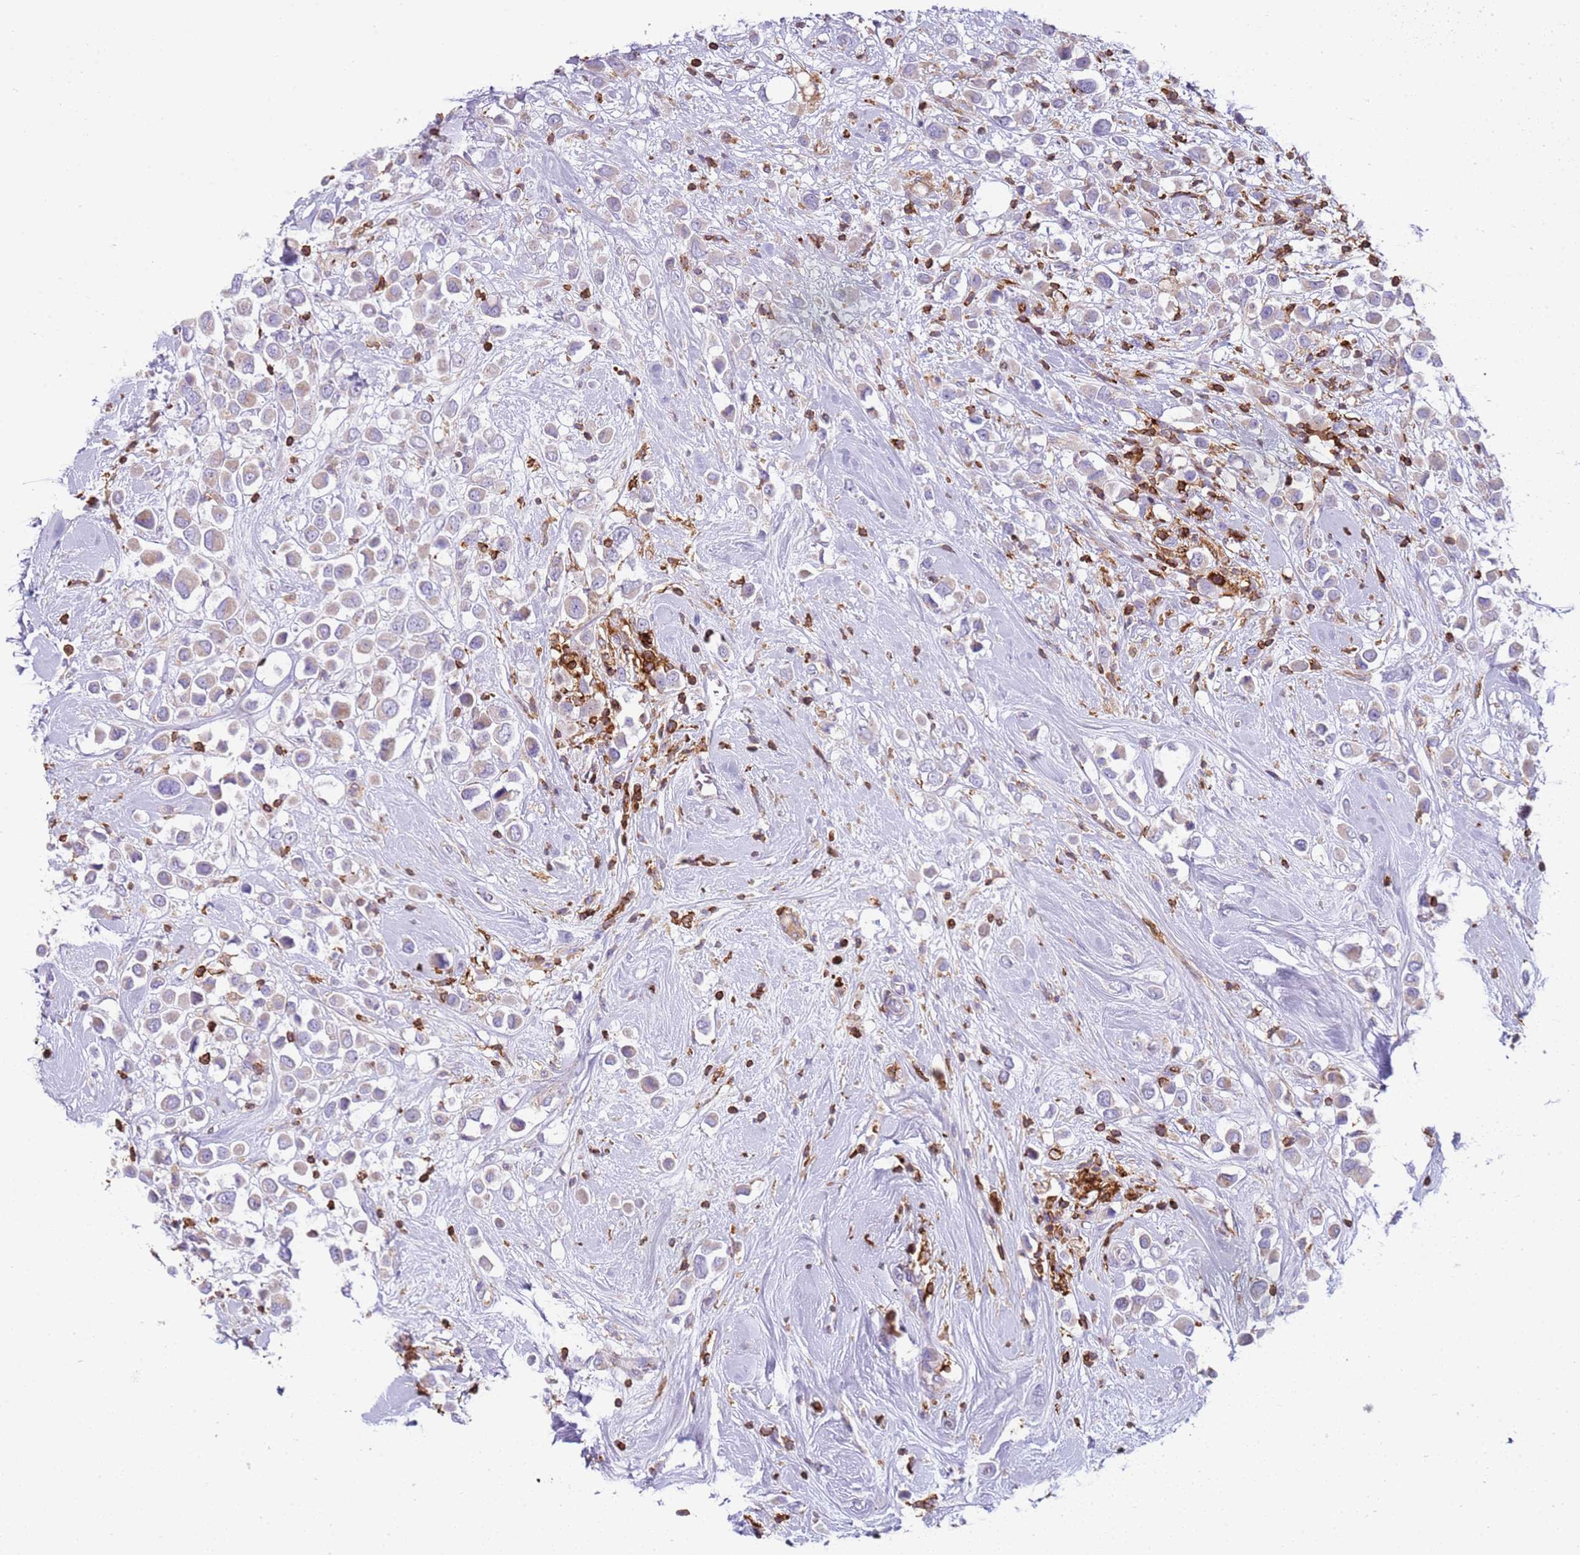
{"staining": {"intensity": "negative", "quantity": "none", "location": "none"}, "tissue": "breast cancer", "cell_type": "Tumor cells", "image_type": "cancer", "snomed": [{"axis": "morphology", "description": "Duct carcinoma"}, {"axis": "topography", "description": "Breast"}], "caption": "A histopathology image of breast cancer (infiltrating ductal carcinoma) stained for a protein demonstrates no brown staining in tumor cells.", "gene": "TTPAL", "patient": {"sex": "female", "age": 61}}